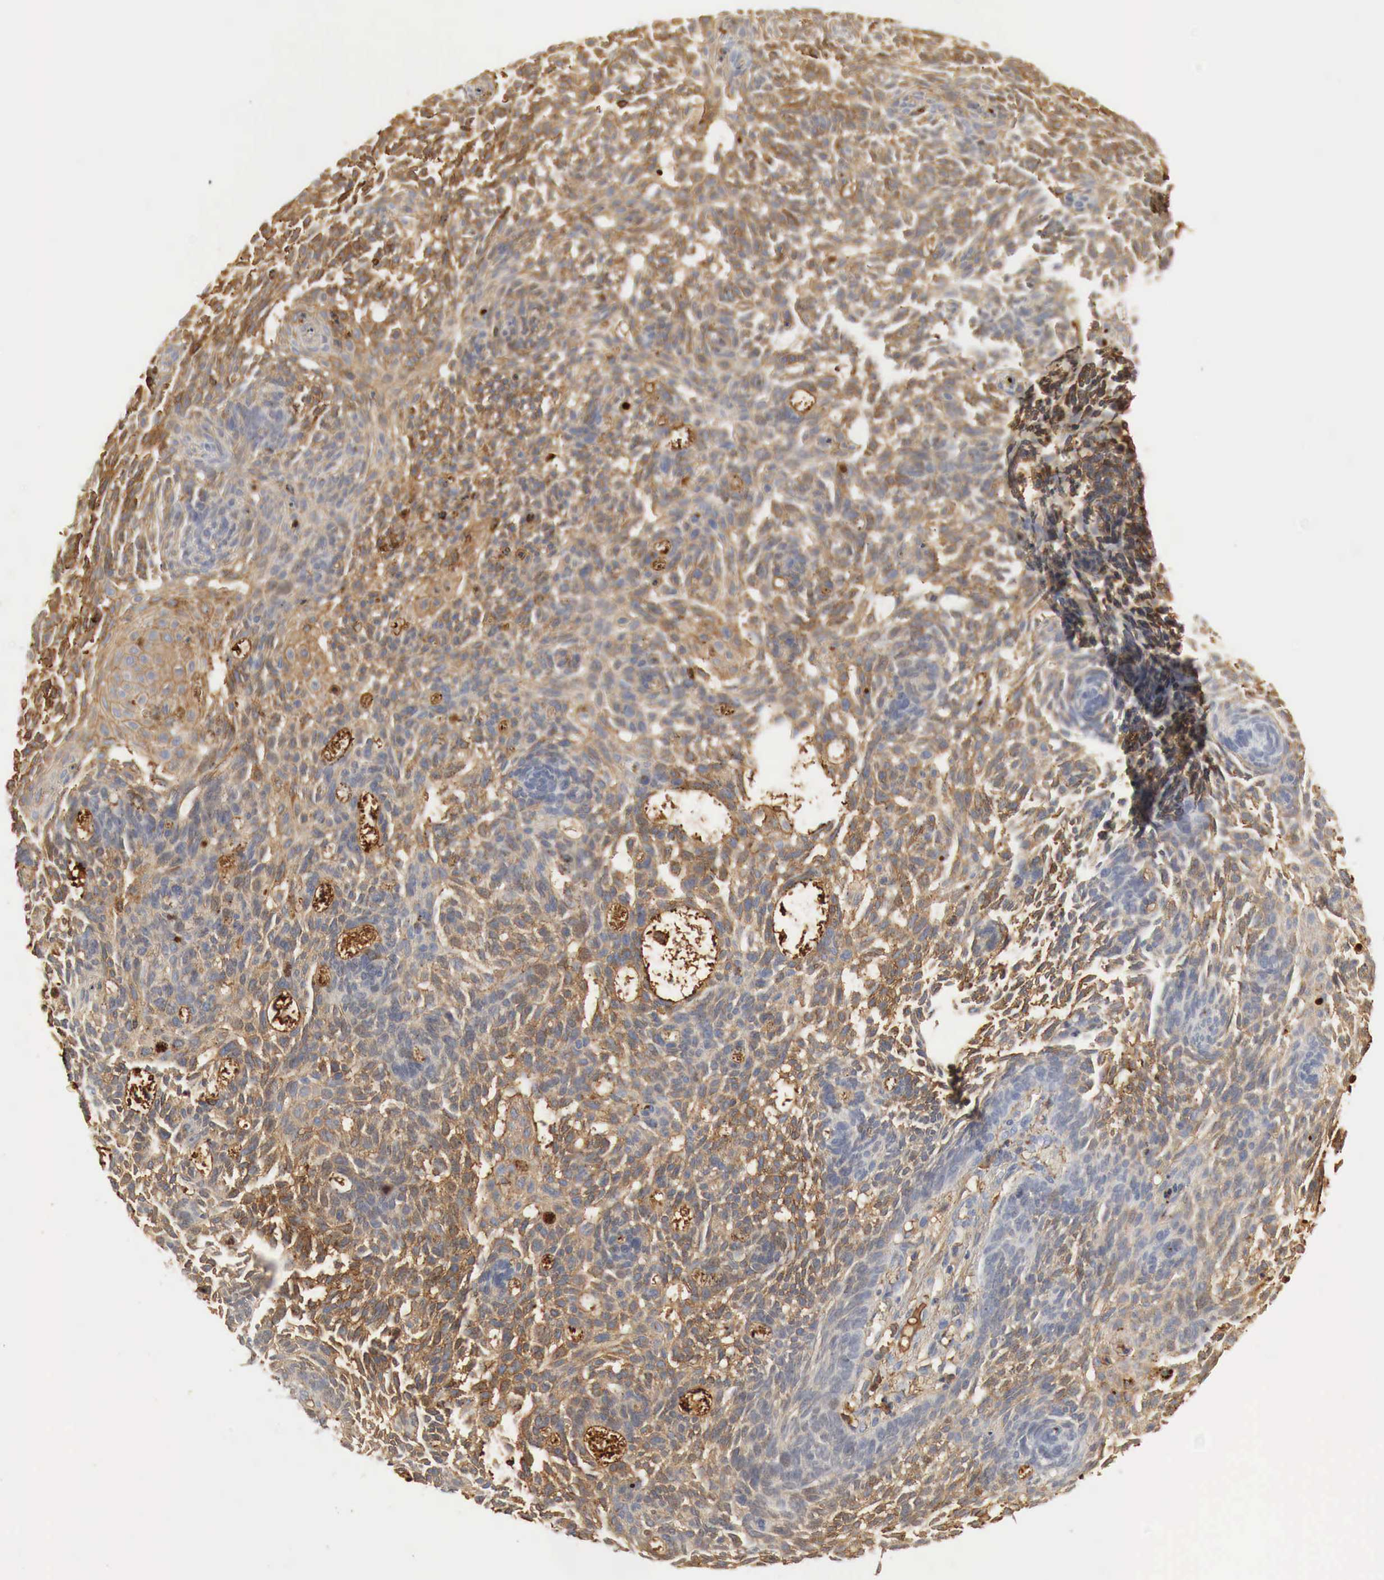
{"staining": {"intensity": "moderate", "quantity": "25%-75%", "location": "cytoplasmic/membranous"}, "tissue": "skin cancer", "cell_type": "Tumor cells", "image_type": "cancer", "snomed": [{"axis": "morphology", "description": "Basal cell carcinoma"}, {"axis": "topography", "description": "Skin"}], "caption": "The histopathology image reveals staining of skin cancer, revealing moderate cytoplasmic/membranous protein positivity (brown color) within tumor cells.", "gene": "IGLC3", "patient": {"sex": "male", "age": 58}}